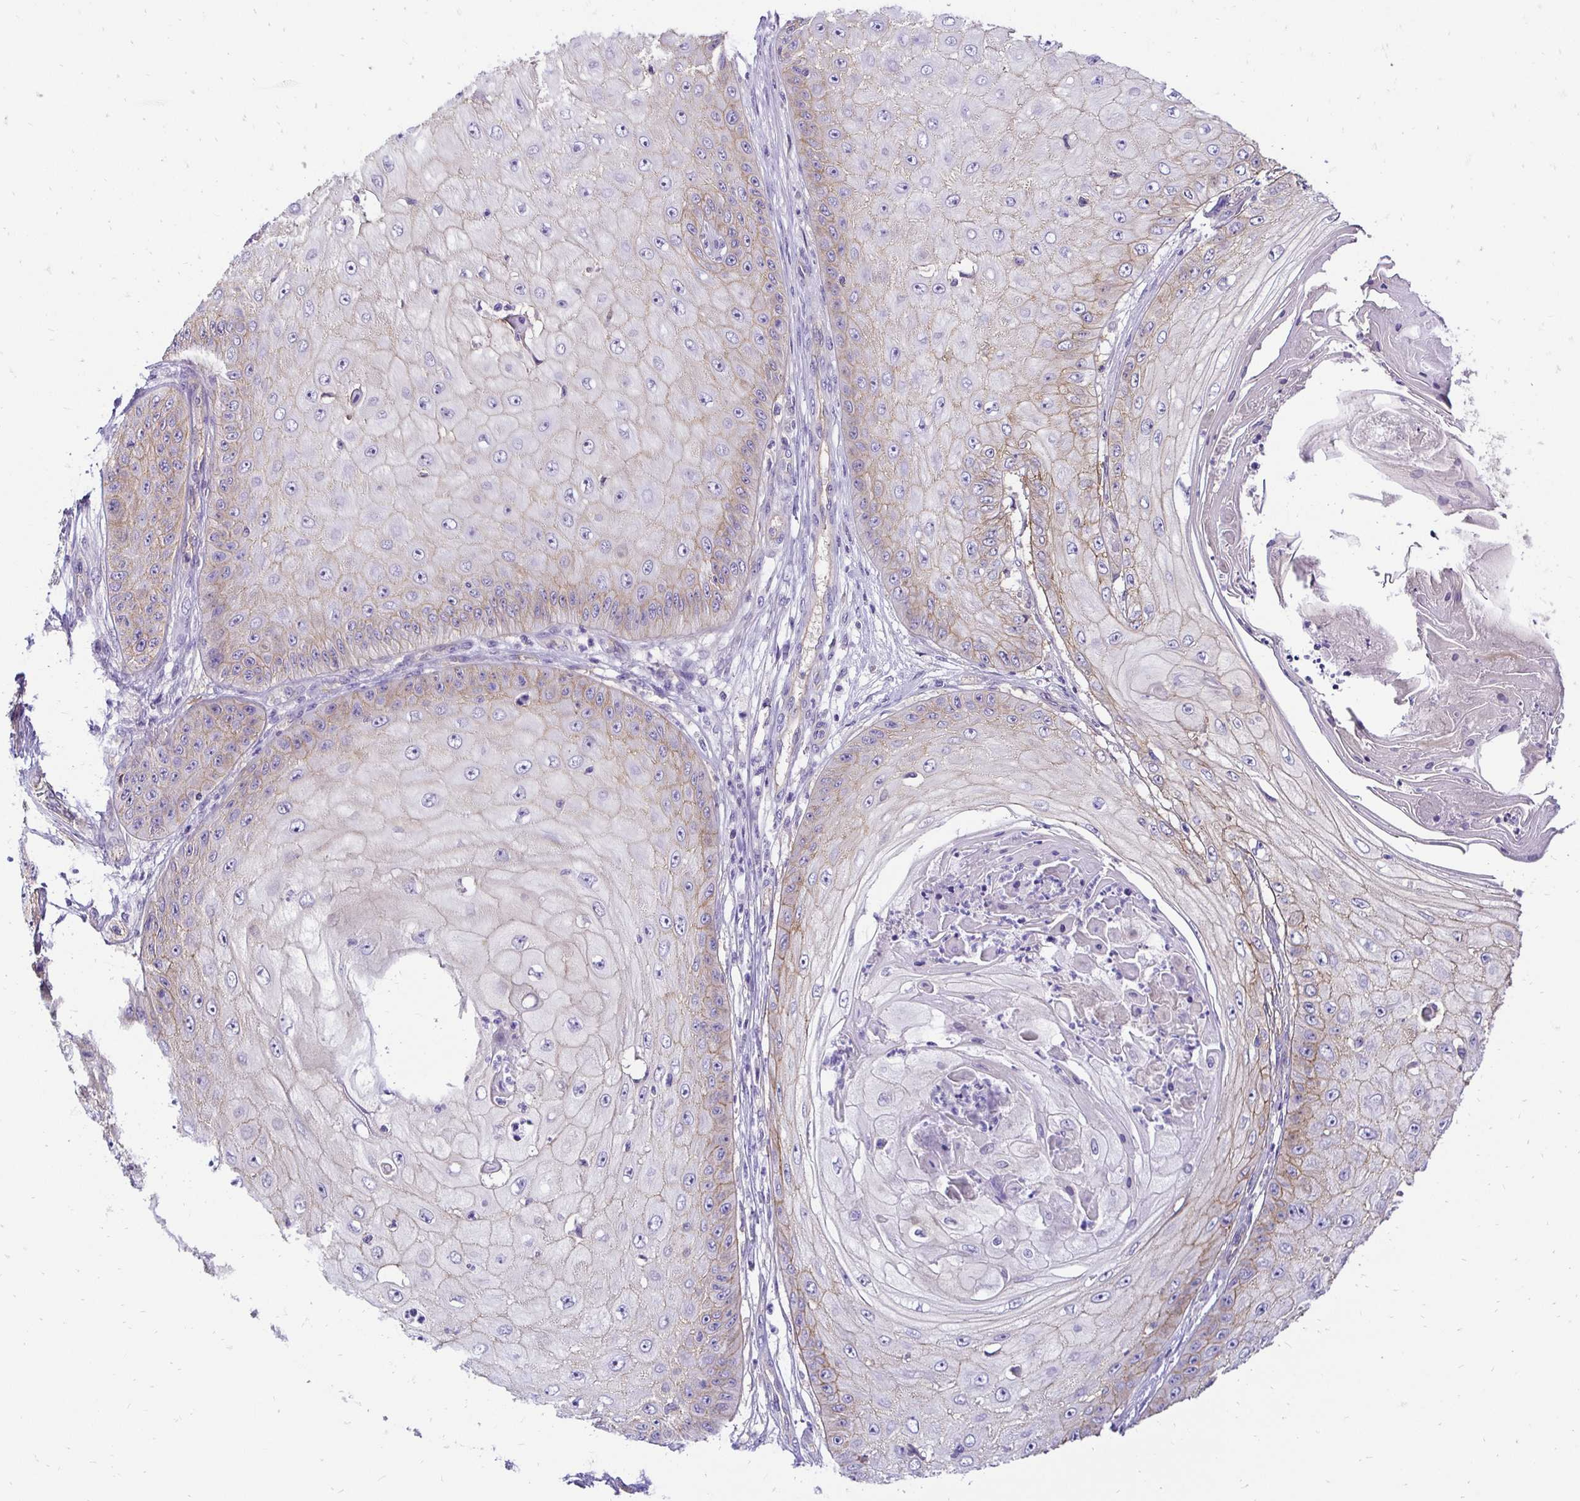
{"staining": {"intensity": "weak", "quantity": "25%-75%", "location": "cytoplasmic/membranous"}, "tissue": "skin cancer", "cell_type": "Tumor cells", "image_type": "cancer", "snomed": [{"axis": "morphology", "description": "Squamous cell carcinoma, NOS"}, {"axis": "topography", "description": "Skin"}], "caption": "Immunohistochemistry (IHC) photomicrograph of human skin cancer (squamous cell carcinoma) stained for a protein (brown), which shows low levels of weak cytoplasmic/membranous expression in approximately 25%-75% of tumor cells.", "gene": "SLC9A1", "patient": {"sex": "male", "age": 70}}